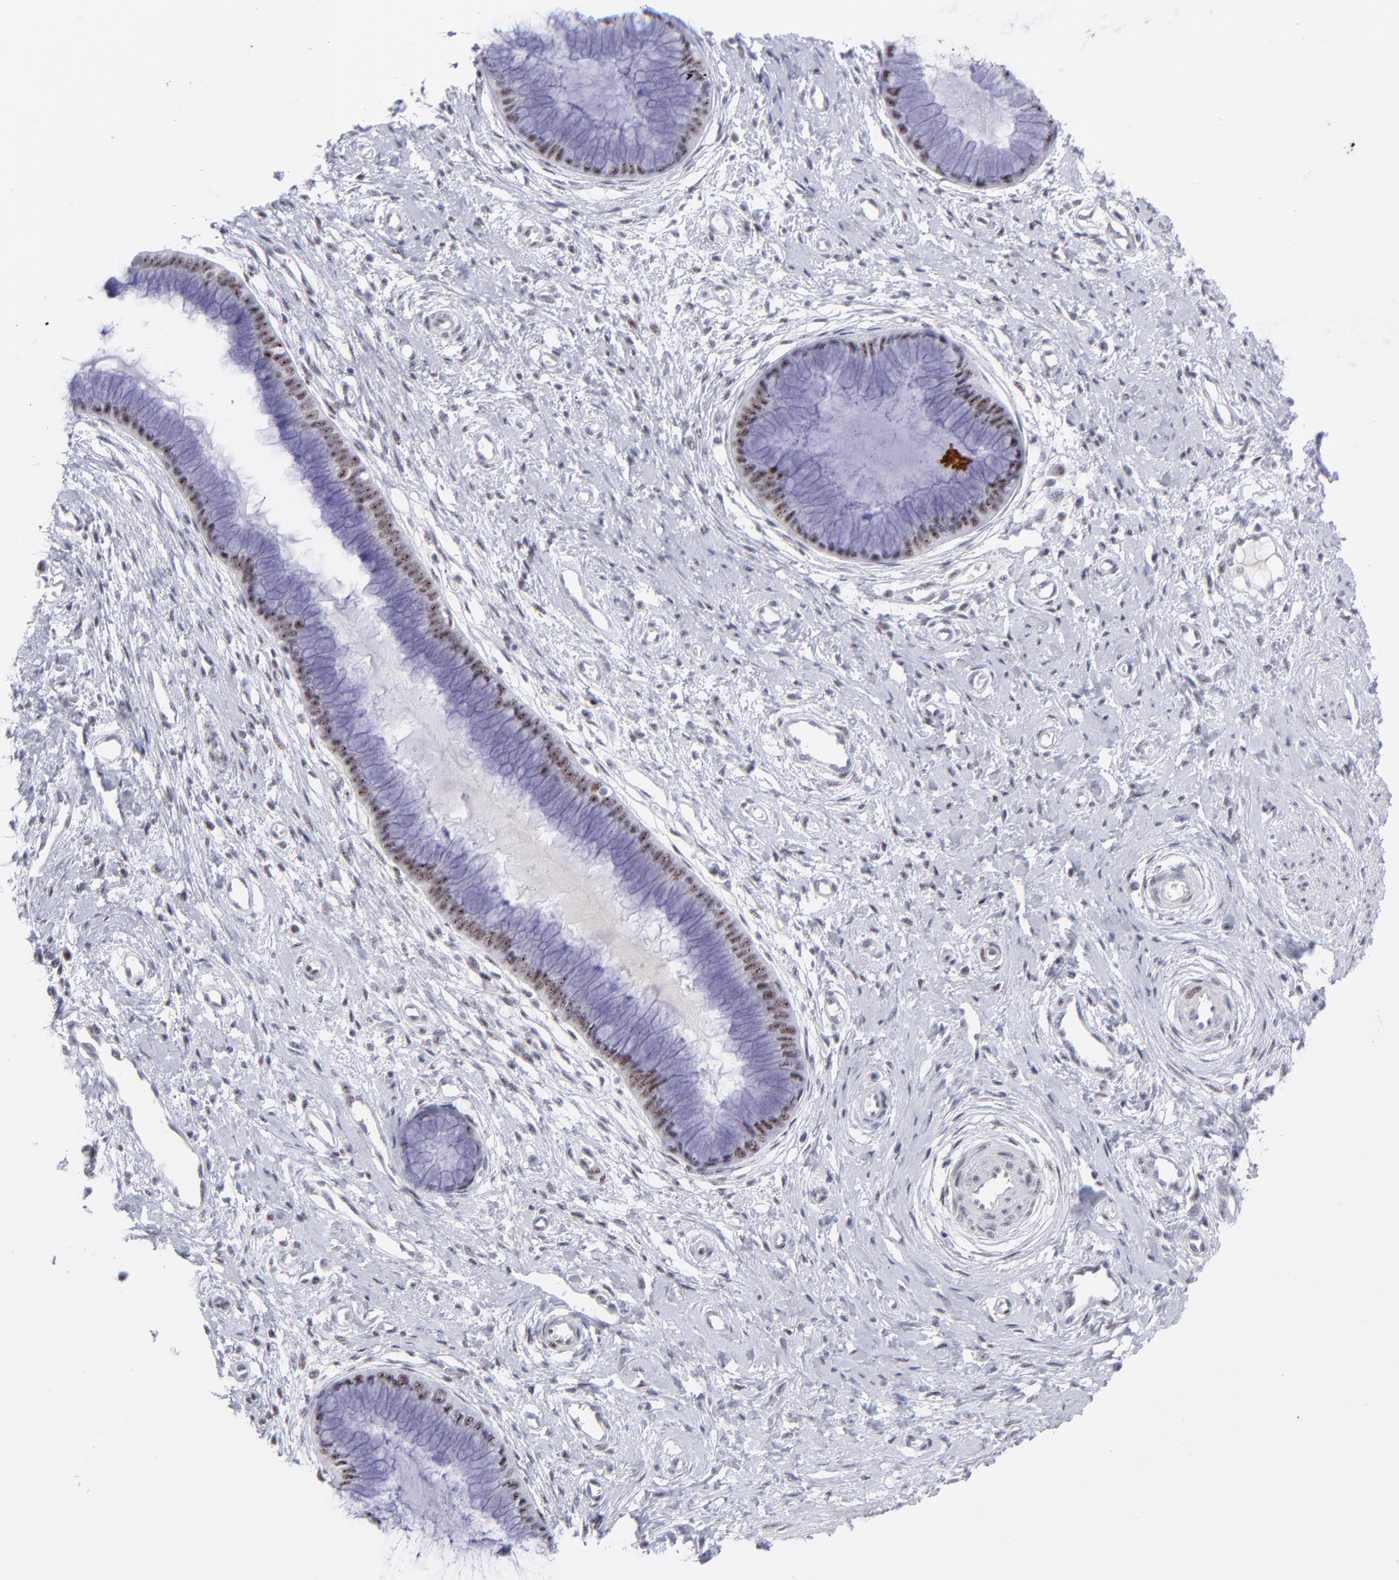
{"staining": {"intensity": "moderate", "quantity": ">75%", "location": "nuclear"}, "tissue": "cervix", "cell_type": "Glandular cells", "image_type": "normal", "snomed": [{"axis": "morphology", "description": "Normal tissue, NOS"}, {"axis": "topography", "description": "Cervix"}], "caption": "Immunohistochemistry (IHC) photomicrograph of benign cervix stained for a protein (brown), which demonstrates medium levels of moderate nuclear staining in approximately >75% of glandular cells.", "gene": "CDC25C", "patient": {"sex": "female", "age": 55}}